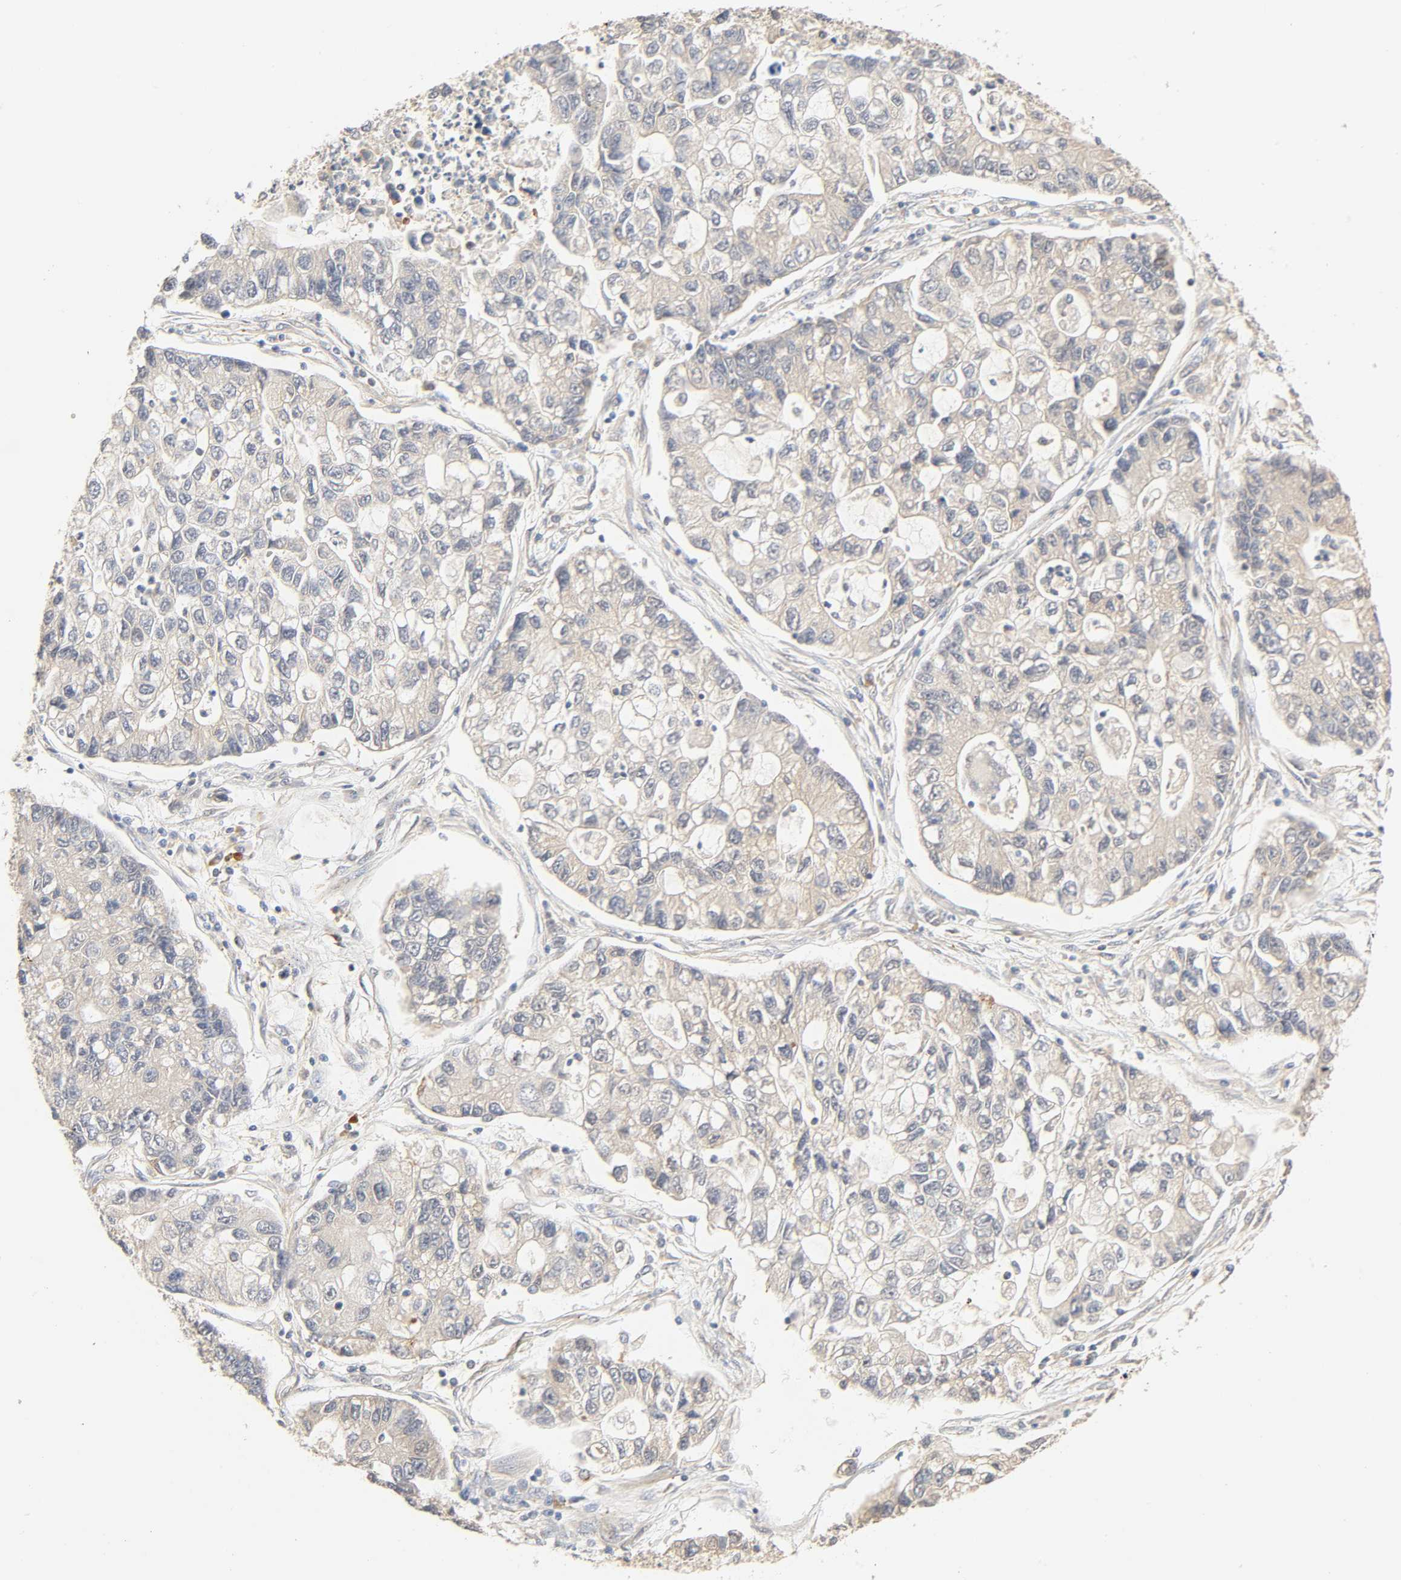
{"staining": {"intensity": "negative", "quantity": "none", "location": "none"}, "tissue": "lung cancer", "cell_type": "Tumor cells", "image_type": "cancer", "snomed": [{"axis": "morphology", "description": "Adenocarcinoma, NOS"}, {"axis": "topography", "description": "Lung"}], "caption": "The micrograph reveals no staining of tumor cells in lung adenocarcinoma. (Stains: DAB (3,3'-diaminobenzidine) immunohistochemistry (IHC) with hematoxylin counter stain, Microscopy: brightfield microscopy at high magnification).", "gene": "CACNA1G", "patient": {"sex": "female", "age": 51}}